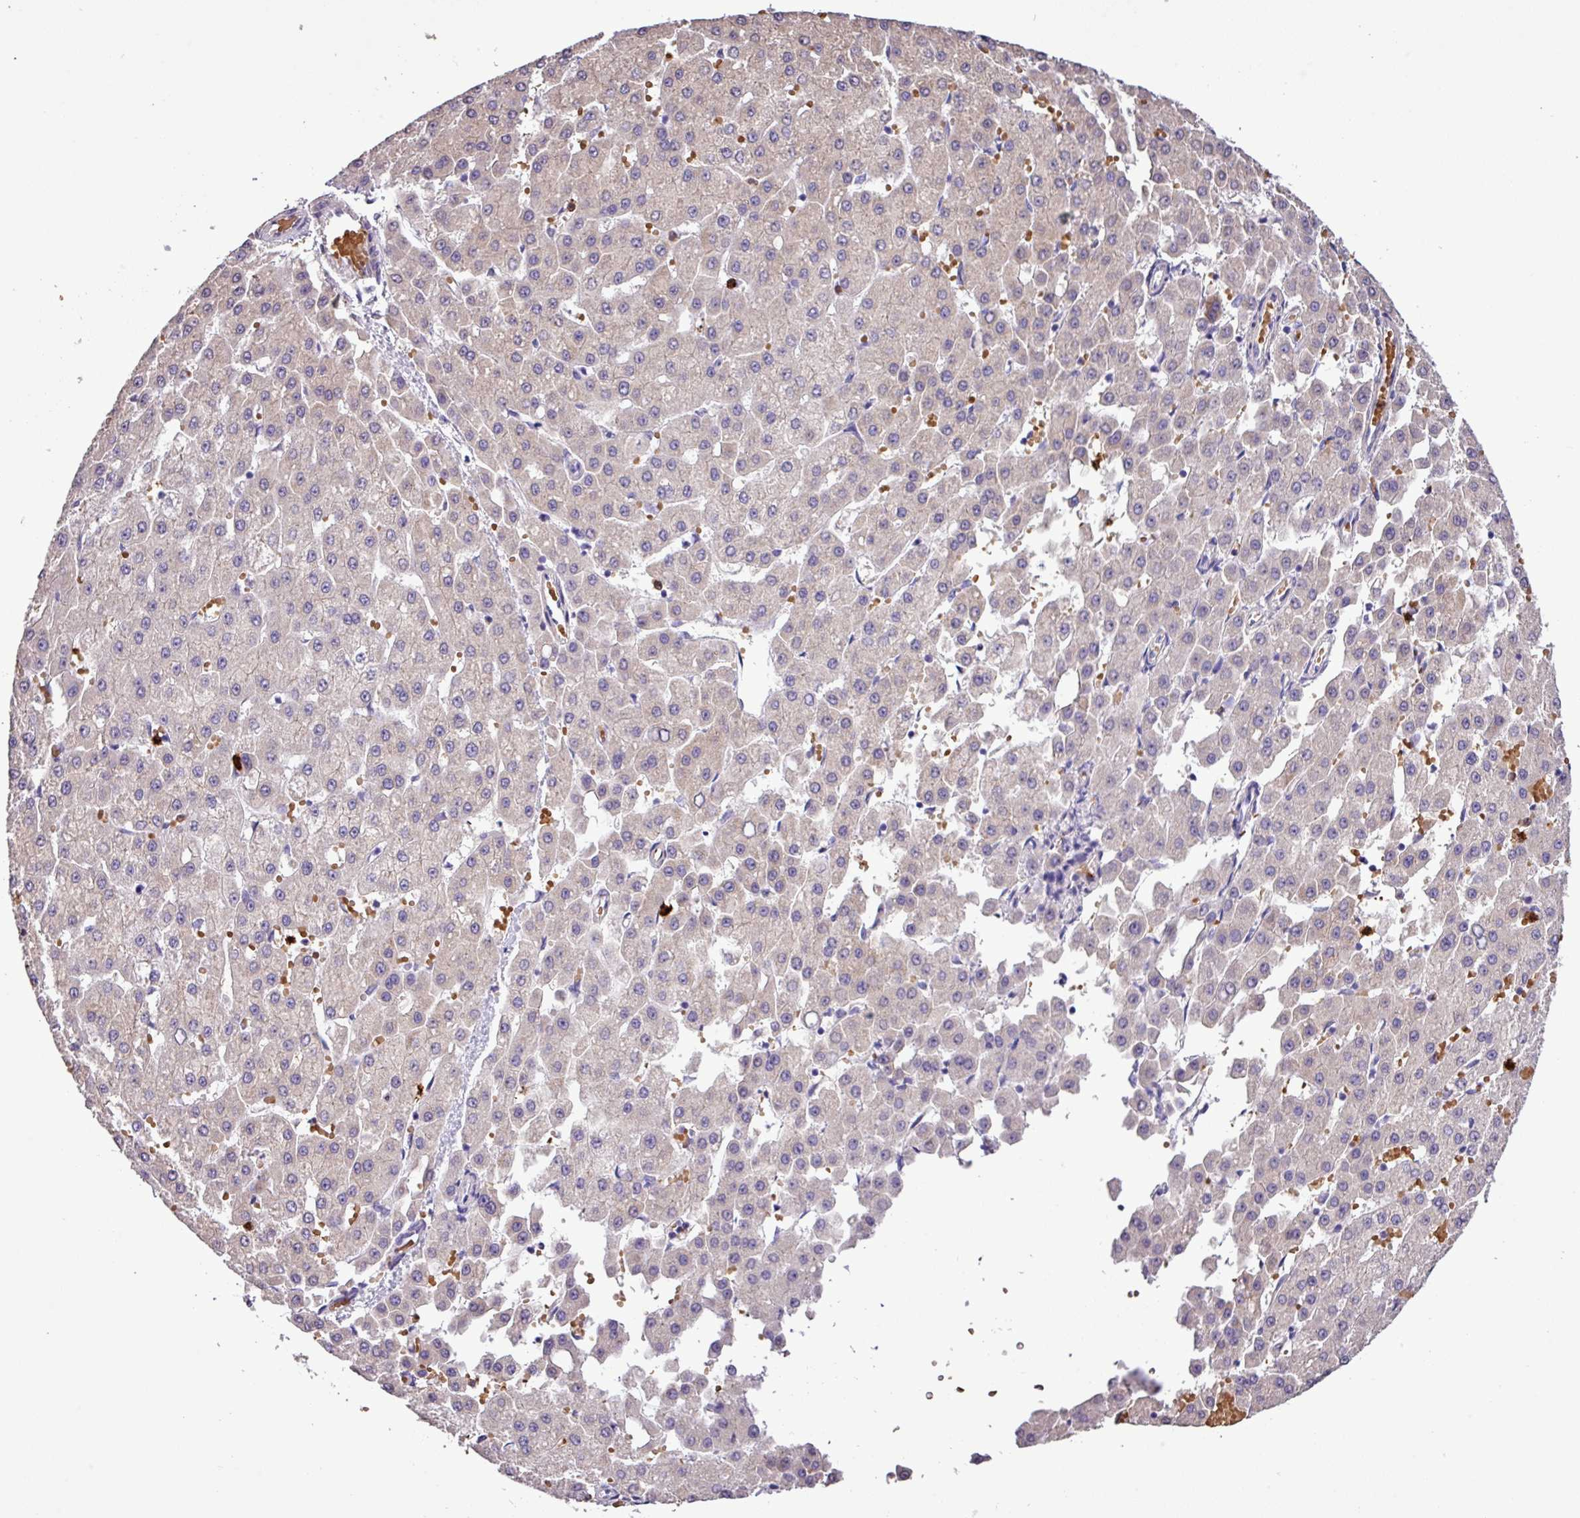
{"staining": {"intensity": "negative", "quantity": "none", "location": "none"}, "tissue": "liver cancer", "cell_type": "Tumor cells", "image_type": "cancer", "snomed": [{"axis": "morphology", "description": "Carcinoma, Hepatocellular, NOS"}, {"axis": "topography", "description": "Liver"}], "caption": "There is no significant positivity in tumor cells of liver cancer.", "gene": "MGAT4B", "patient": {"sex": "male", "age": 47}}